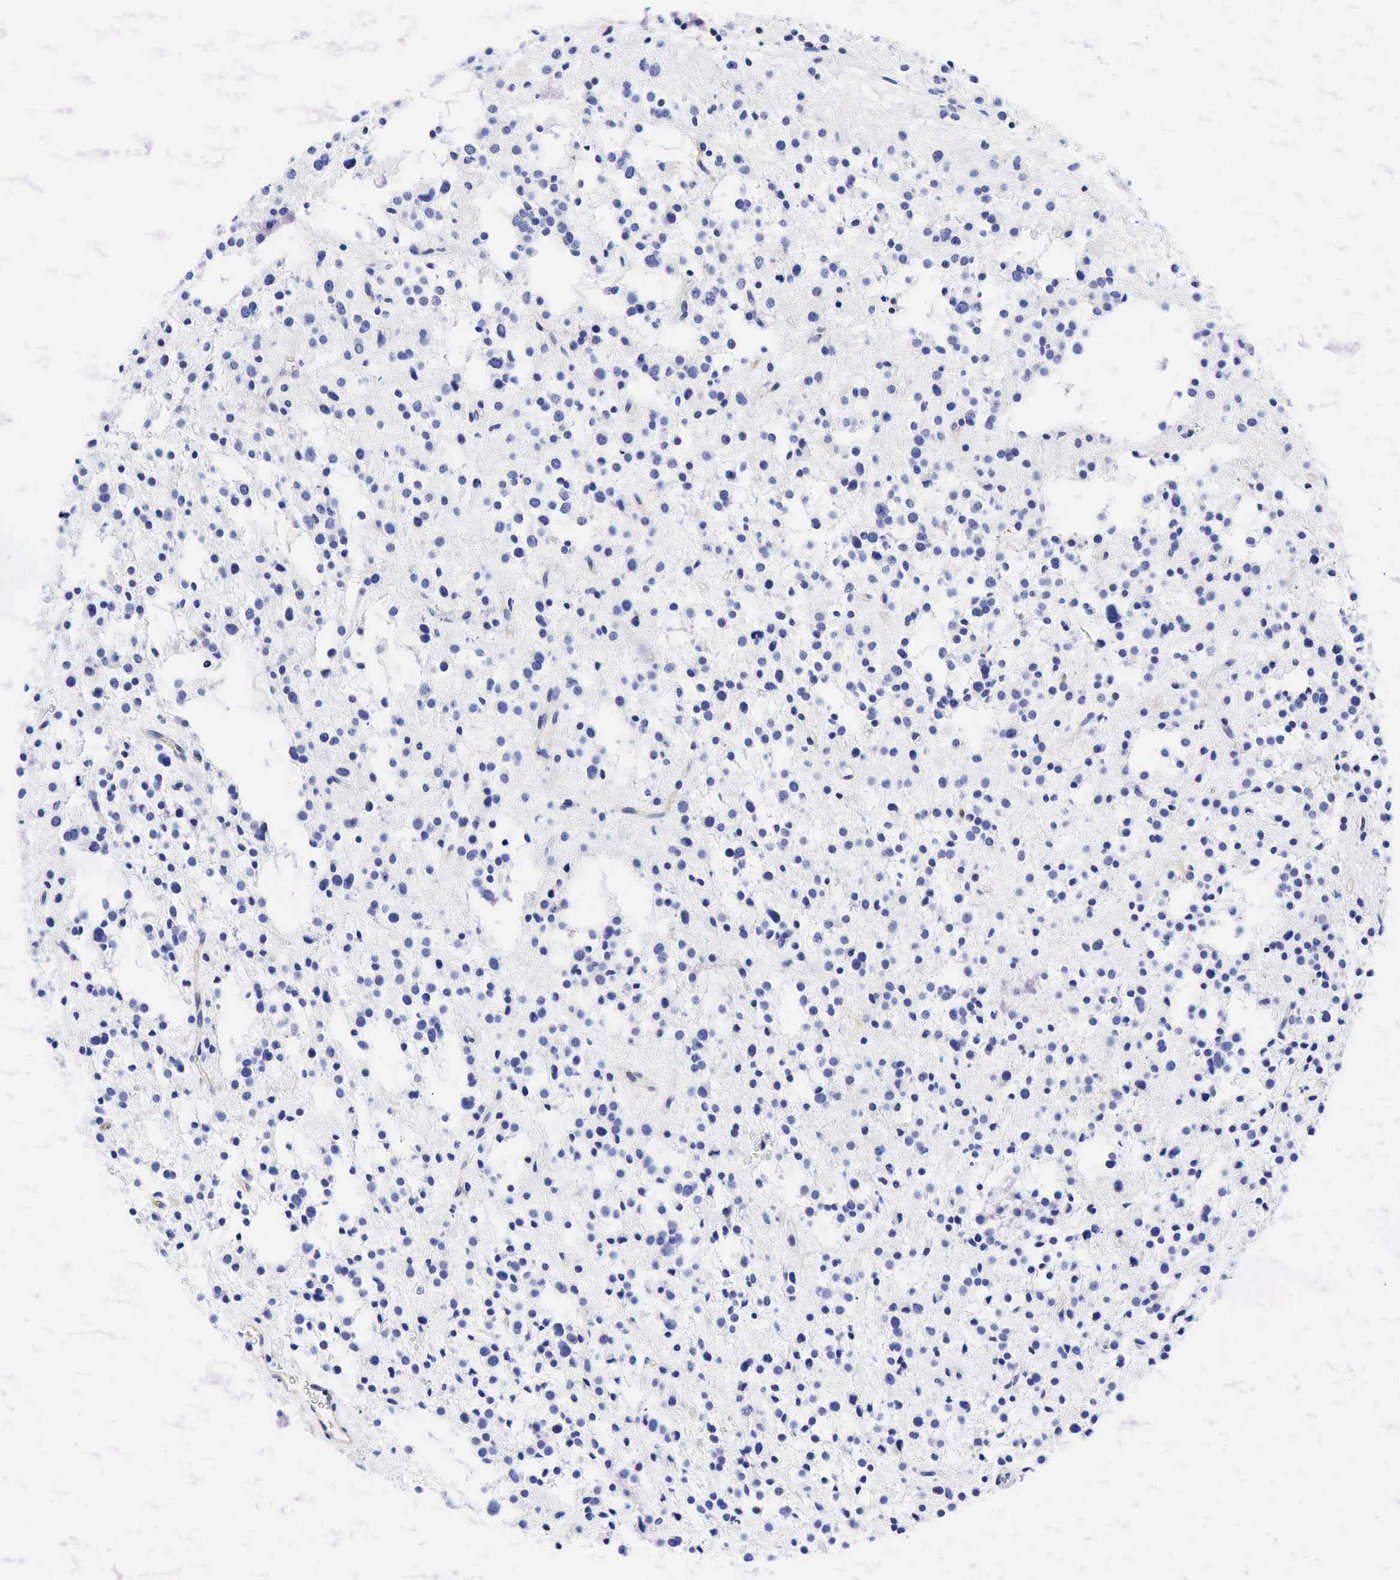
{"staining": {"intensity": "negative", "quantity": "none", "location": "none"}, "tissue": "glioma", "cell_type": "Tumor cells", "image_type": "cancer", "snomed": [{"axis": "morphology", "description": "Glioma, malignant, Low grade"}, {"axis": "topography", "description": "Brain"}], "caption": "DAB (3,3'-diaminobenzidine) immunohistochemical staining of malignant low-grade glioma reveals no significant positivity in tumor cells.", "gene": "TNFRSF8", "patient": {"sex": "female", "age": 36}}